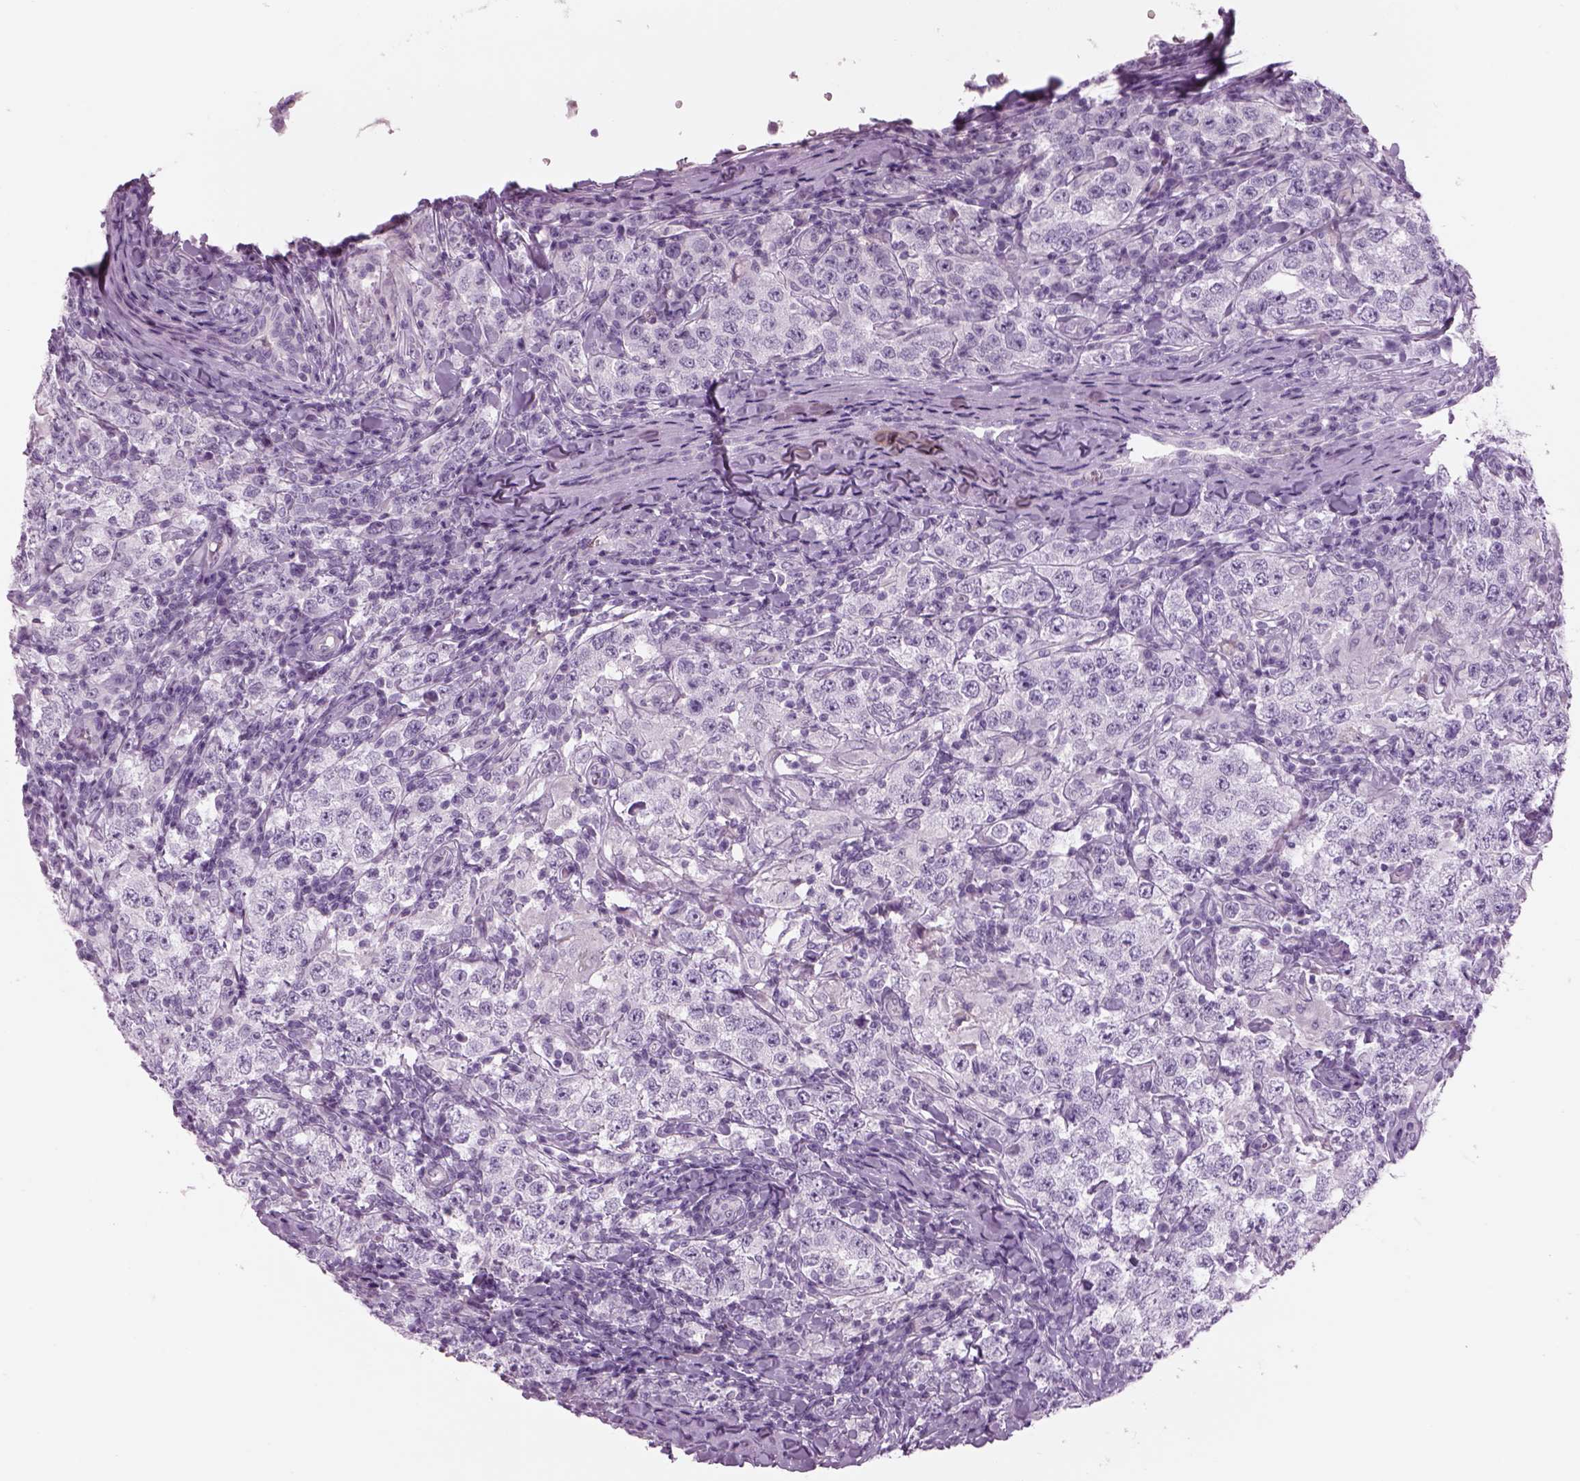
{"staining": {"intensity": "negative", "quantity": "none", "location": "none"}, "tissue": "testis cancer", "cell_type": "Tumor cells", "image_type": "cancer", "snomed": [{"axis": "morphology", "description": "Seminoma, NOS"}, {"axis": "morphology", "description": "Carcinoma, Embryonal, NOS"}, {"axis": "topography", "description": "Testis"}], "caption": "IHC histopathology image of neoplastic tissue: human testis cancer (embryonal carcinoma) stained with DAB (3,3'-diaminobenzidine) reveals no significant protein staining in tumor cells.", "gene": "GAS2L2", "patient": {"sex": "male", "age": 41}}